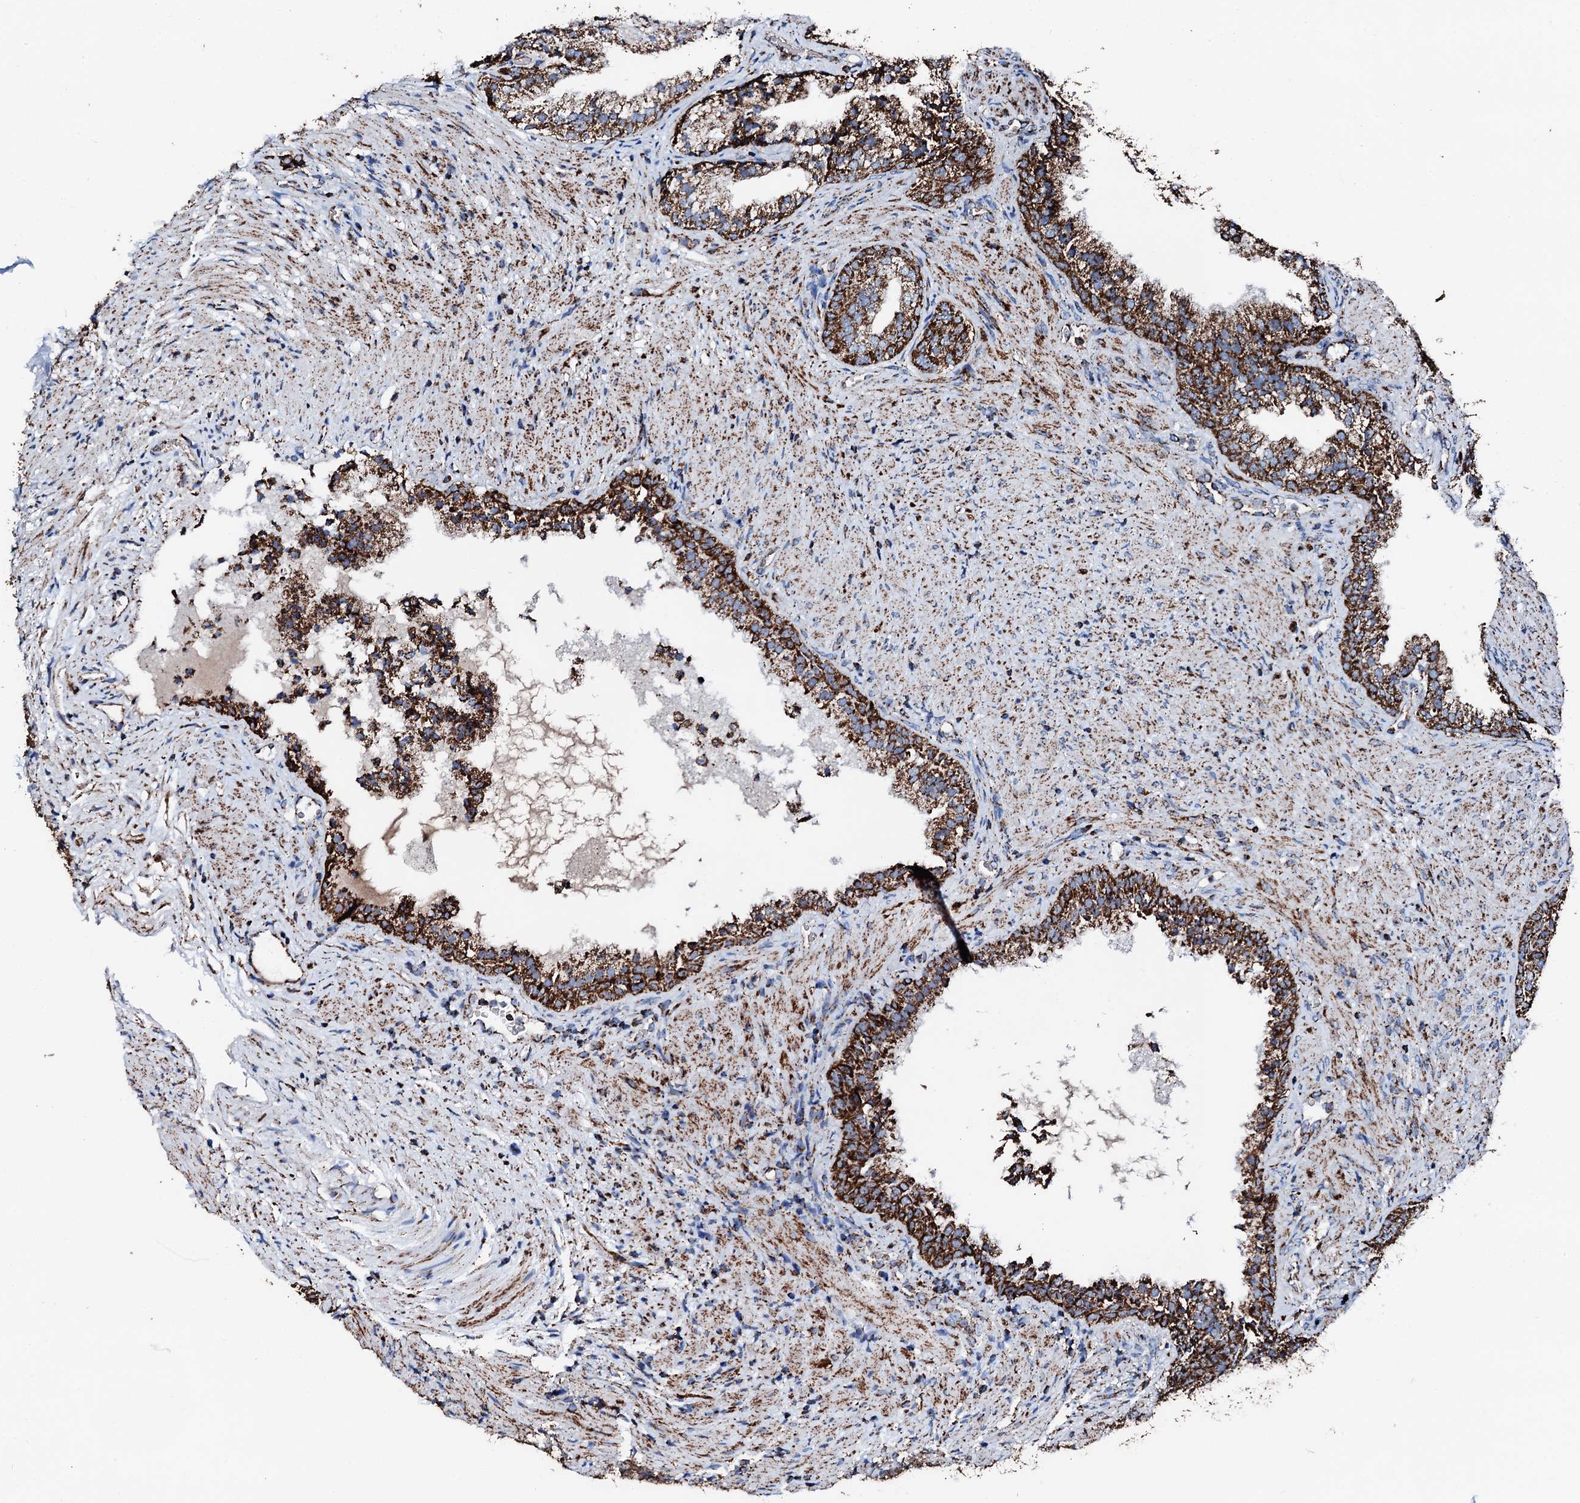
{"staining": {"intensity": "strong", "quantity": ">75%", "location": "cytoplasmic/membranous"}, "tissue": "prostate", "cell_type": "Glandular cells", "image_type": "normal", "snomed": [{"axis": "morphology", "description": "Normal tissue, NOS"}, {"axis": "topography", "description": "Prostate"}], "caption": "This histopathology image shows immunohistochemistry (IHC) staining of normal prostate, with high strong cytoplasmic/membranous expression in about >75% of glandular cells.", "gene": "HADH", "patient": {"sex": "male", "age": 76}}